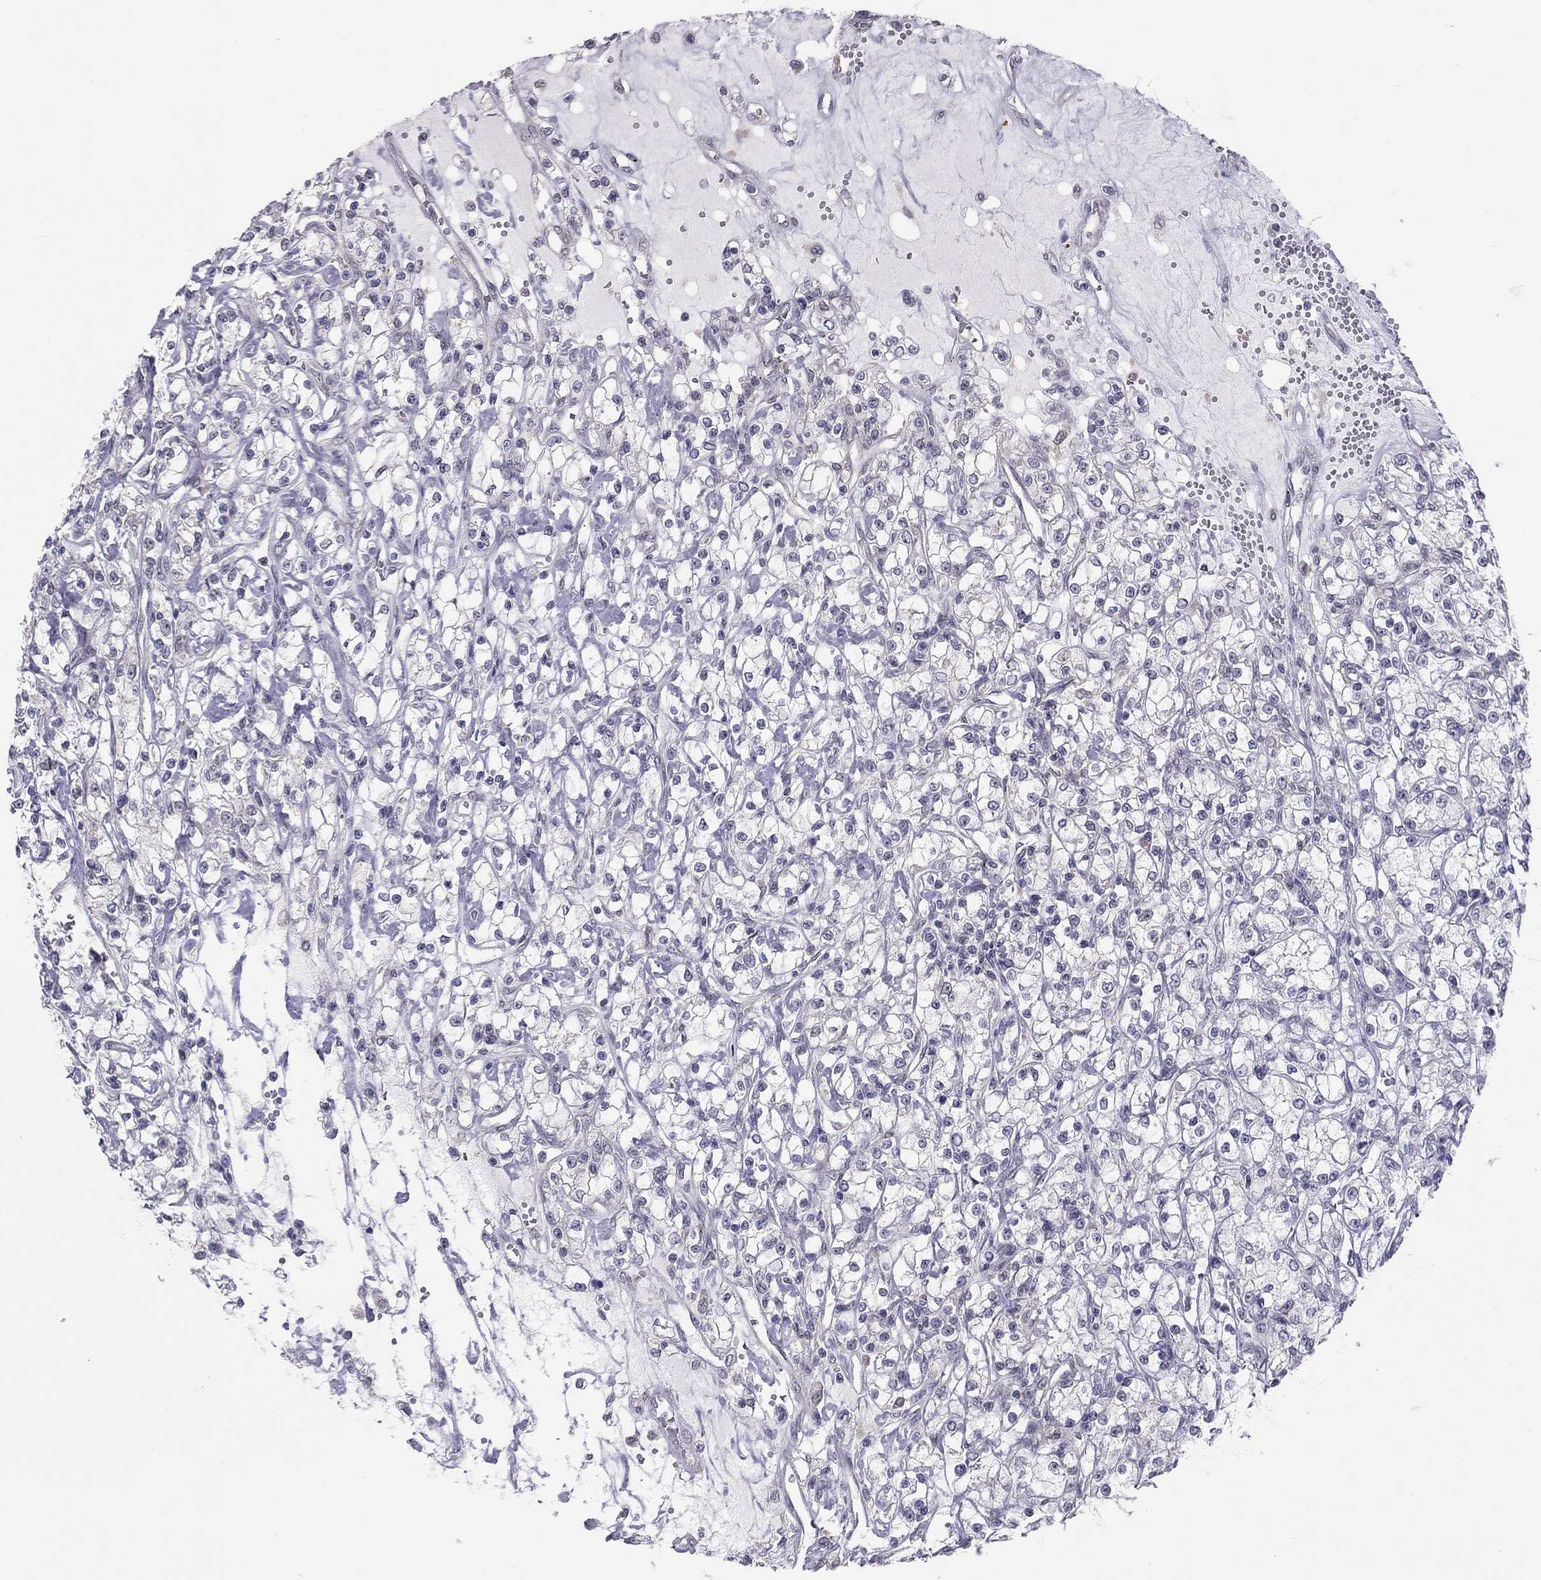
{"staining": {"intensity": "negative", "quantity": "none", "location": "none"}, "tissue": "renal cancer", "cell_type": "Tumor cells", "image_type": "cancer", "snomed": [{"axis": "morphology", "description": "Adenocarcinoma, NOS"}, {"axis": "topography", "description": "Kidney"}], "caption": "The micrograph exhibits no staining of tumor cells in renal adenocarcinoma.", "gene": "HSF2BP", "patient": {"sex": "female", "age": 59}}